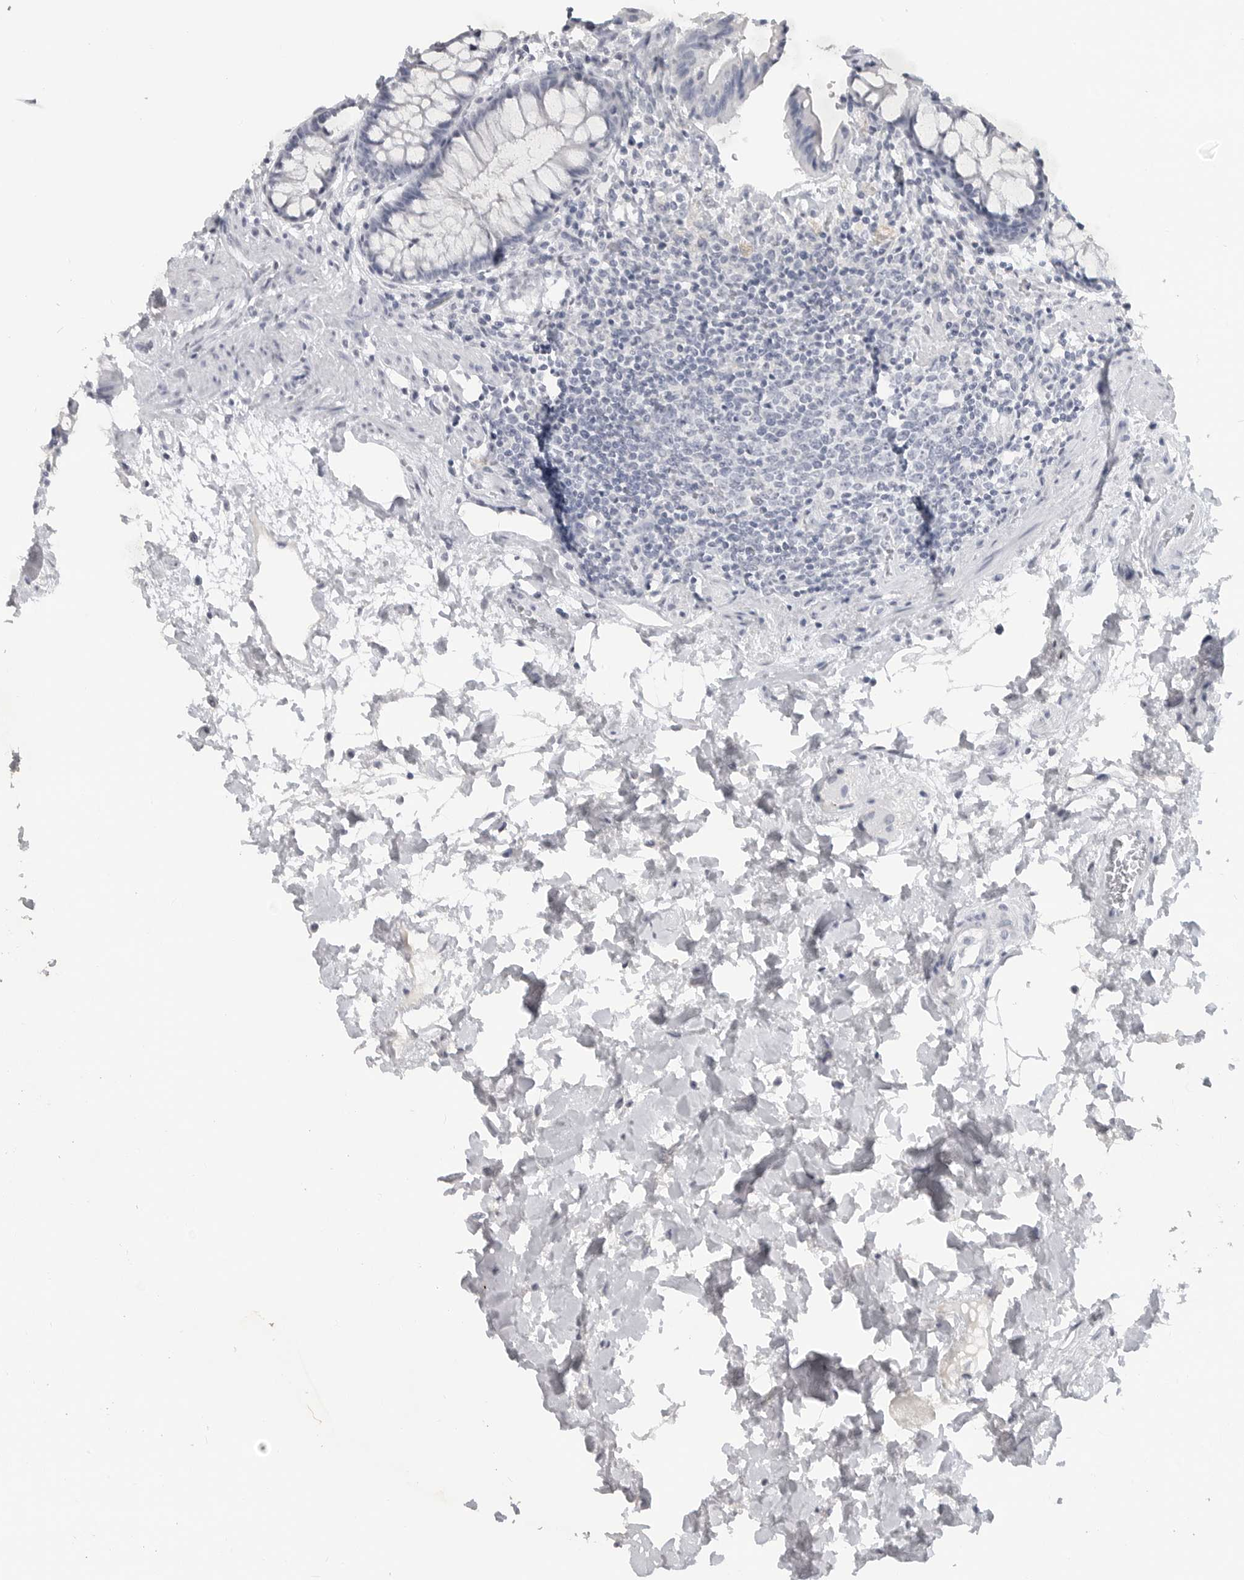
{"staining": {"intensity": "negative", "quantity": "none", "location": "none"}, "tissue": "rectum", "cell_type": "Glandular cells", "image_type": "normal", "snomed": [{"axis": "morphology", "description": "Normal tissue, NOS"}, {"axis": "topography", "description": "Rectum"}], "caption": "Immunohistochemistry of benign rectum exhibits no staining in glandular cells.", "gene": "LY6D", "patient": {"sex": "male", "age": 64}}